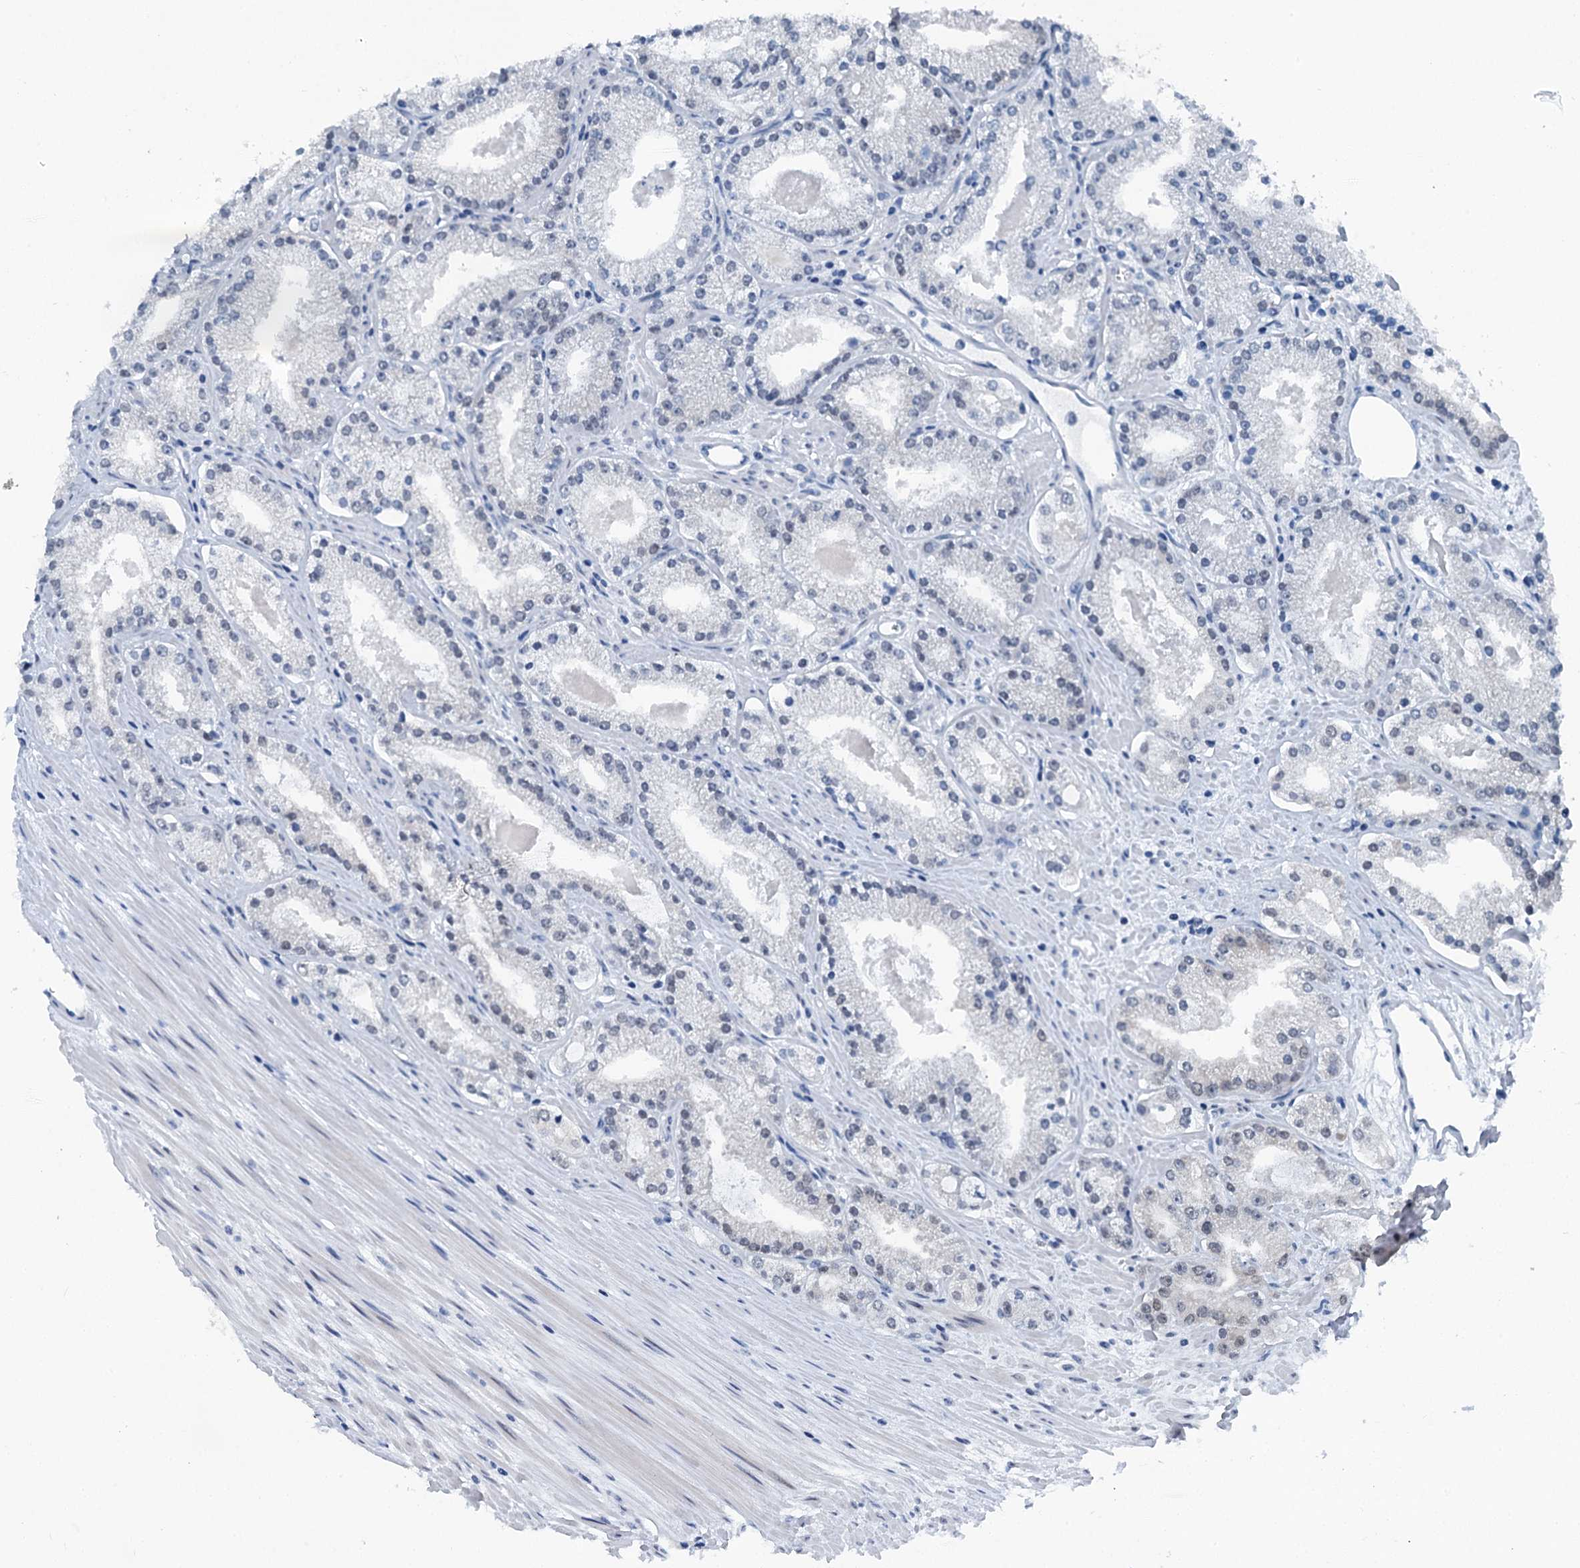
{"staining": {"intensity": "negative", "quantity": "none", "location": "none"}, "tissue": "prostate cancer", "cell_type": "Tumor cells", "image_type": "cancer", "snomed": [{"axis": "morphology", "description": "Adenocarcinoma, Low grade"}, {"axis": "topography", "description": "Prostate"}], "caption": "Immunohistochemical staining of human adenocarcinoma (low-grade) (prostate) demonstrates no significant staining in tumor cells.", "gene": "TRPT1", "patient": {"sex": "male", "age": 69}}